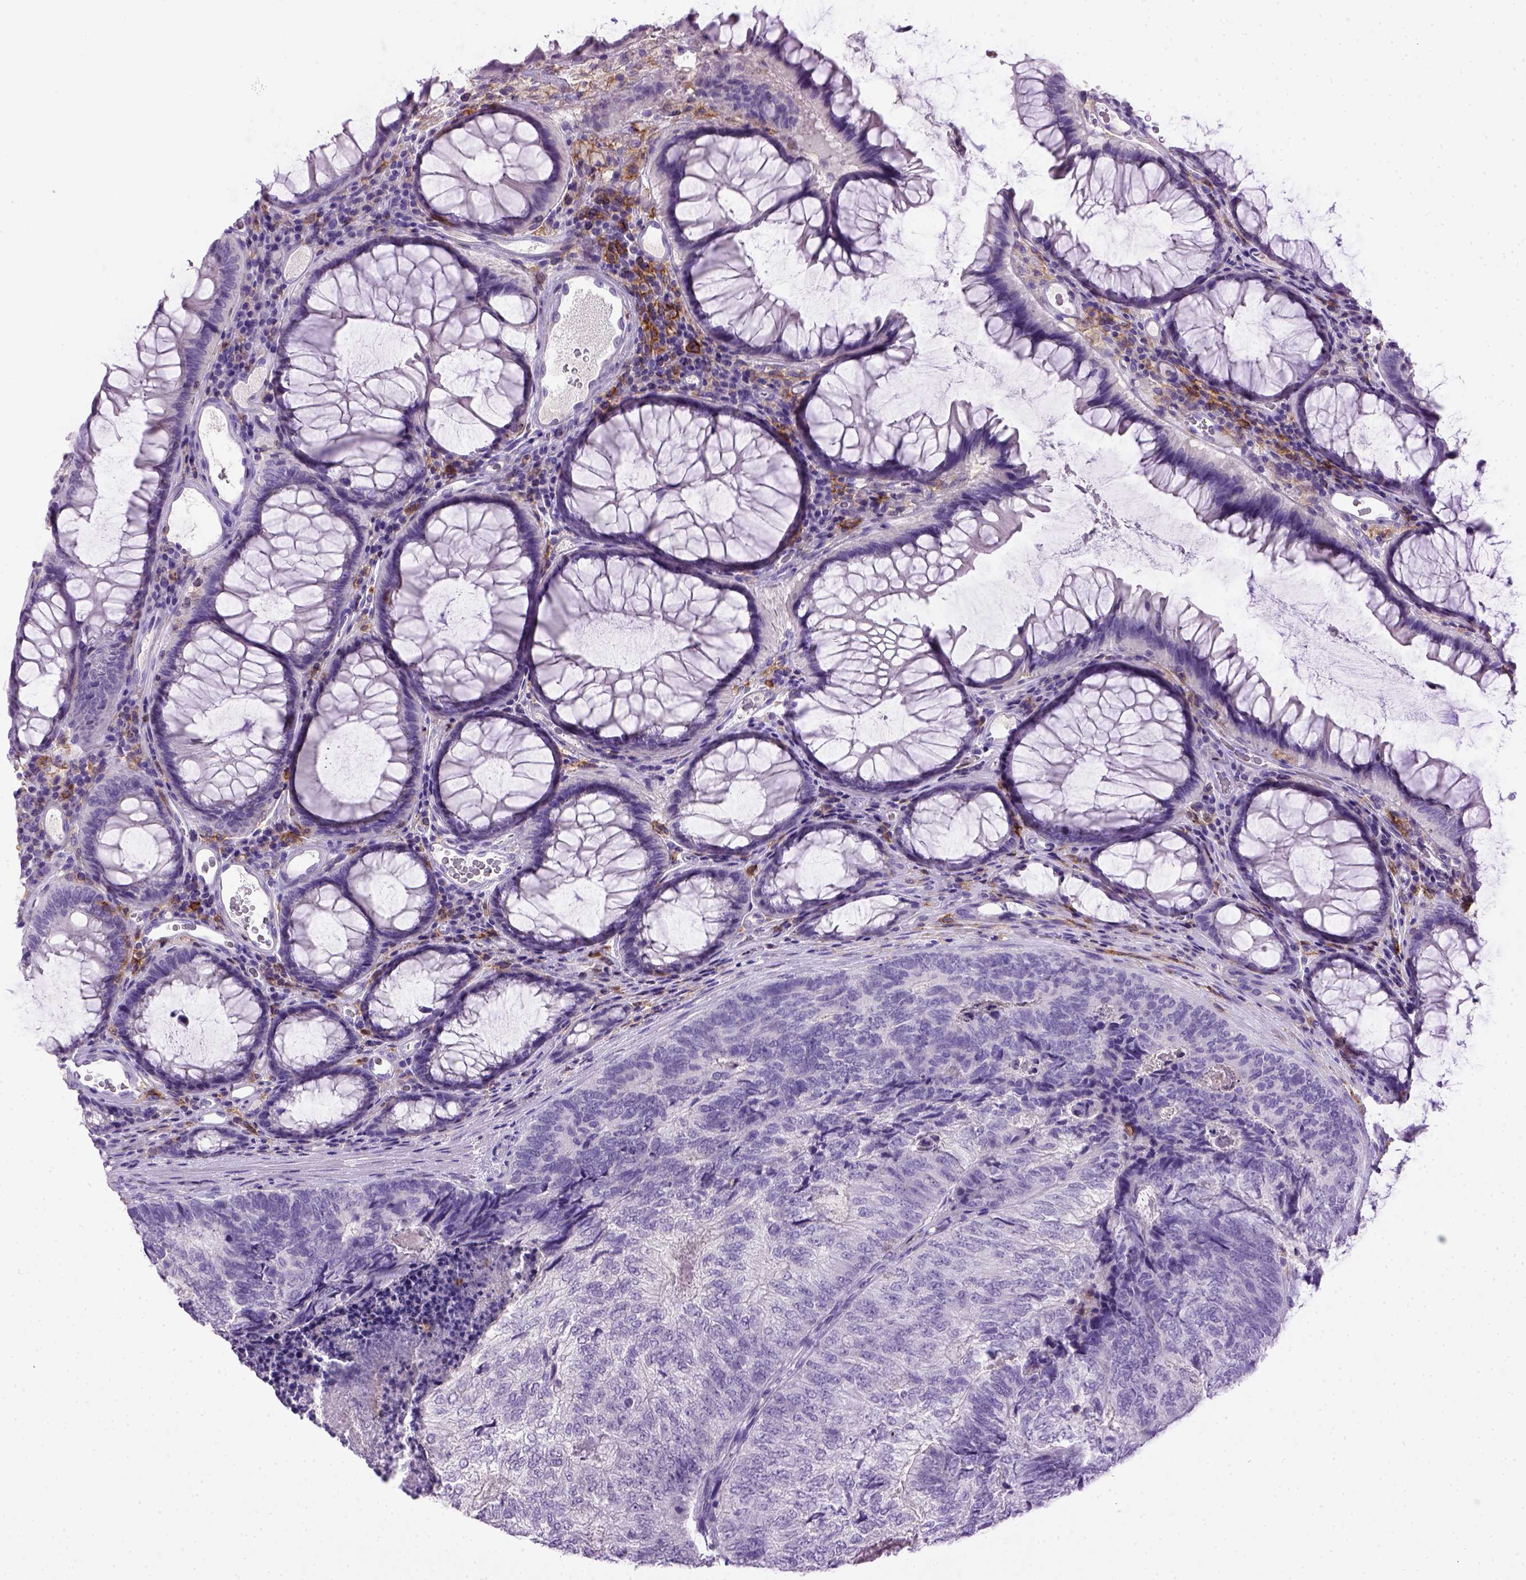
{"staining": {"intensity": "negative", "quantity": "none", "location": "none"}, "tissue": "colorectal cancer", "cell_type": "Tumor cells", "image_type": "cancer", "snomed": [{"axis": "morphology", "description": "Adenocarcinoma, NOS"}, {"axis": "topography", "description": "Colon"}], "caption": "Colorectal cancer was stained to show a protein in brown. There is no significant staining in tumor cells. (Stains: DAB immunohistochemistry (IHC) with hematoxylin counter stain, Microscopy: brightfield microscopy at high magnification).", "gene": "ITGAX", "patient": {"sex": "female", "age": 67}}